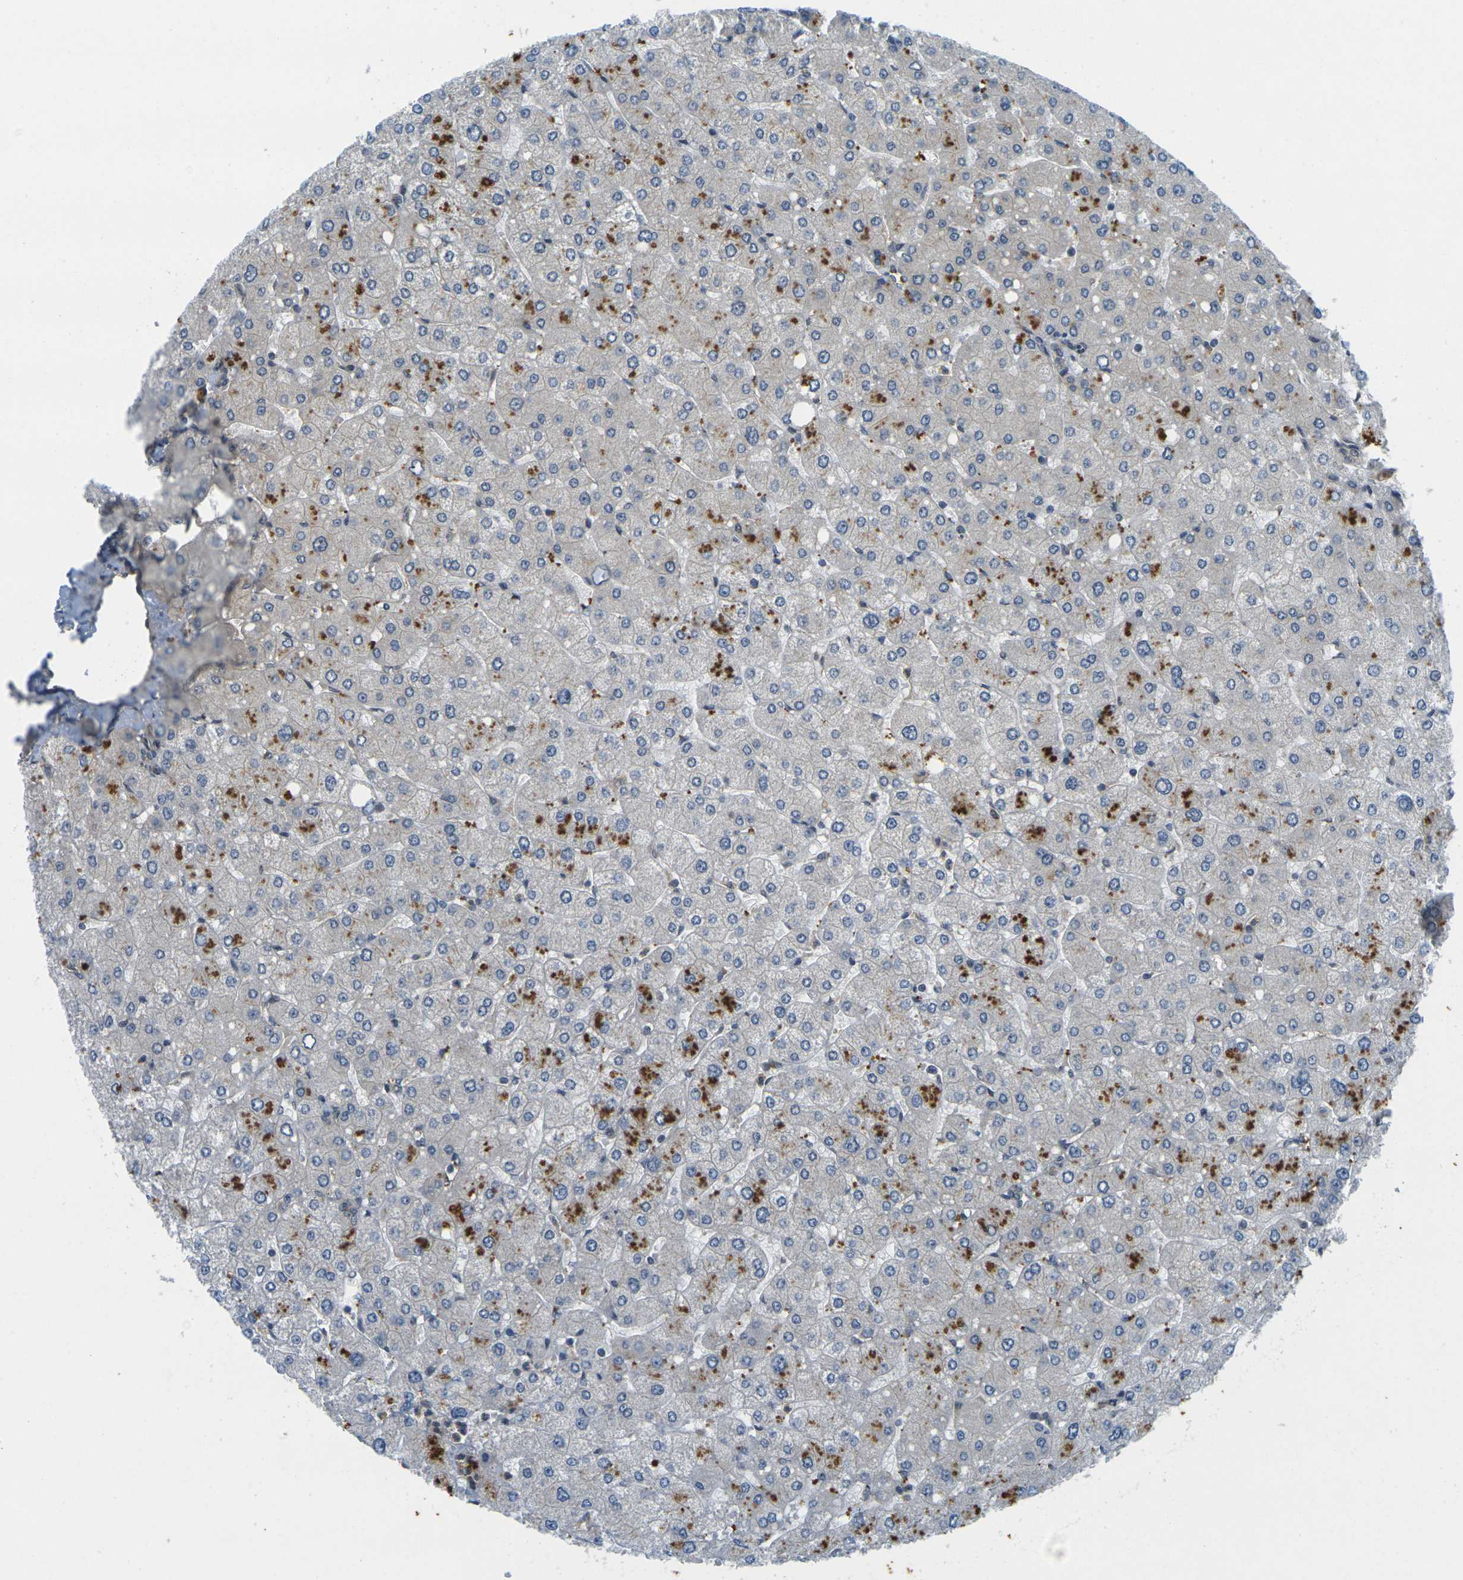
{"staining": {"intensity": "weak", "quantity": "<25%", "location": "cytoplasmic/membranous"}, "tissue": "liver", "cell_type": "Cholangiocytes", "image_type": "normal", "snomed": [{"axis": "morphology", "description": "Normal tissue, NOS"}, {"axis": "topography", "description": "Liver"}], "caption": "The immunohistochemistry micrograph has no significant expression in cholangiocytes of liver.", "gene": "KCTD10", "patient": {"sex": "male", "age": 55}}